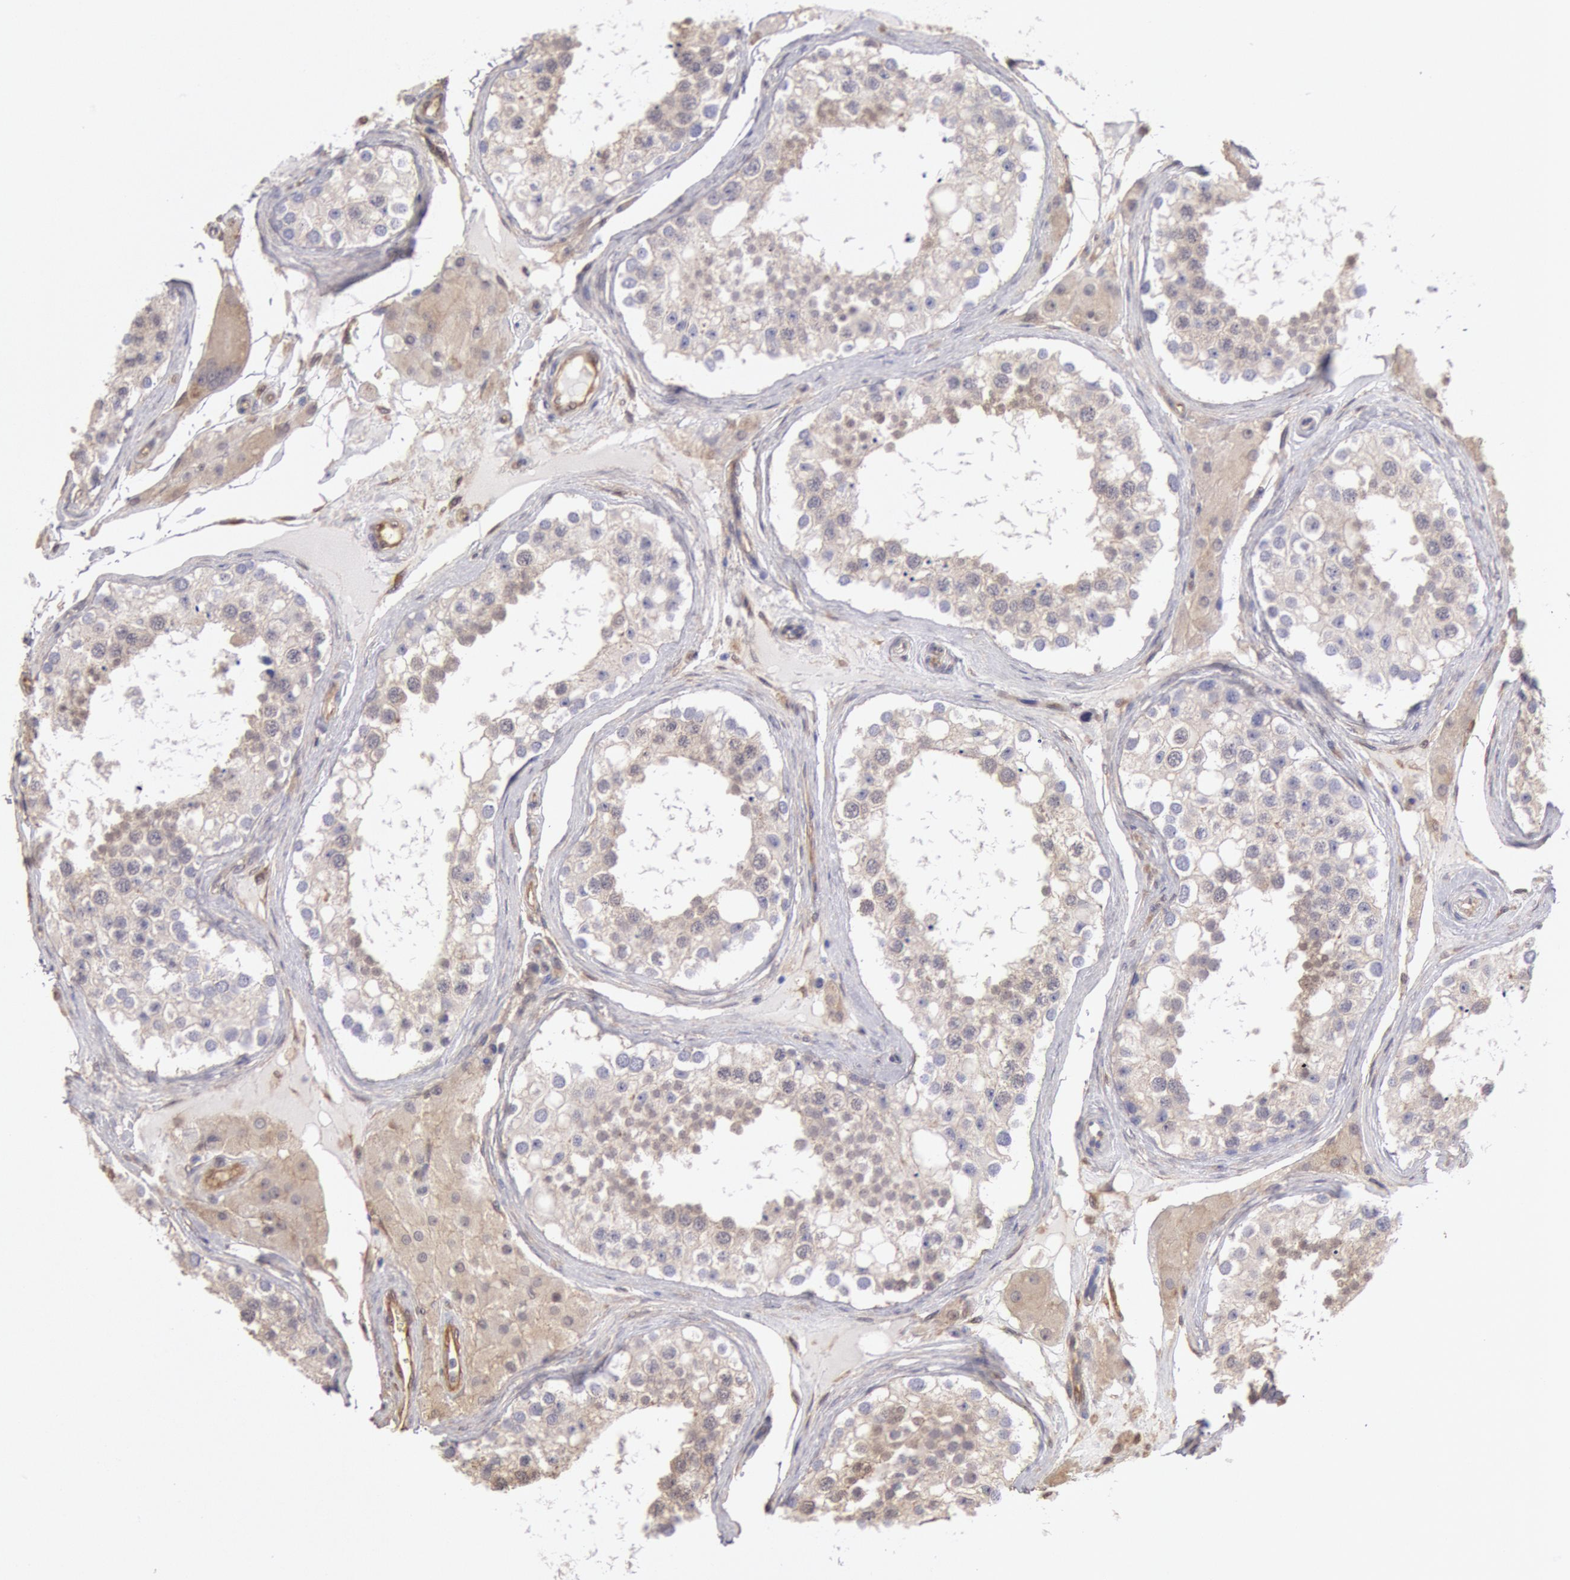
{"staining": {"intensity": "weak", "quantity": ">75%", "location": "cytoplasmic/membranous"}, "tissue": "testis", "cell_type": "Cells in seminiferous ducts", "image_type": "normal", "snomed": [{"axis": "morphology", "description": "Normal tissue, NOS"}, {"axis": "topography", "description": "Testis"}], "caption": "Protein expression analysis of normal human testis reveals weak cytoplasmic/membranous positivity in approximately >75% of cells in seminiferous ducts. Immunohistochemistry stains the protein of interest in brown and the nuclei are stained blue.", "gene": "CCDC50", "patient": {"sex": "male", "age": 68}}